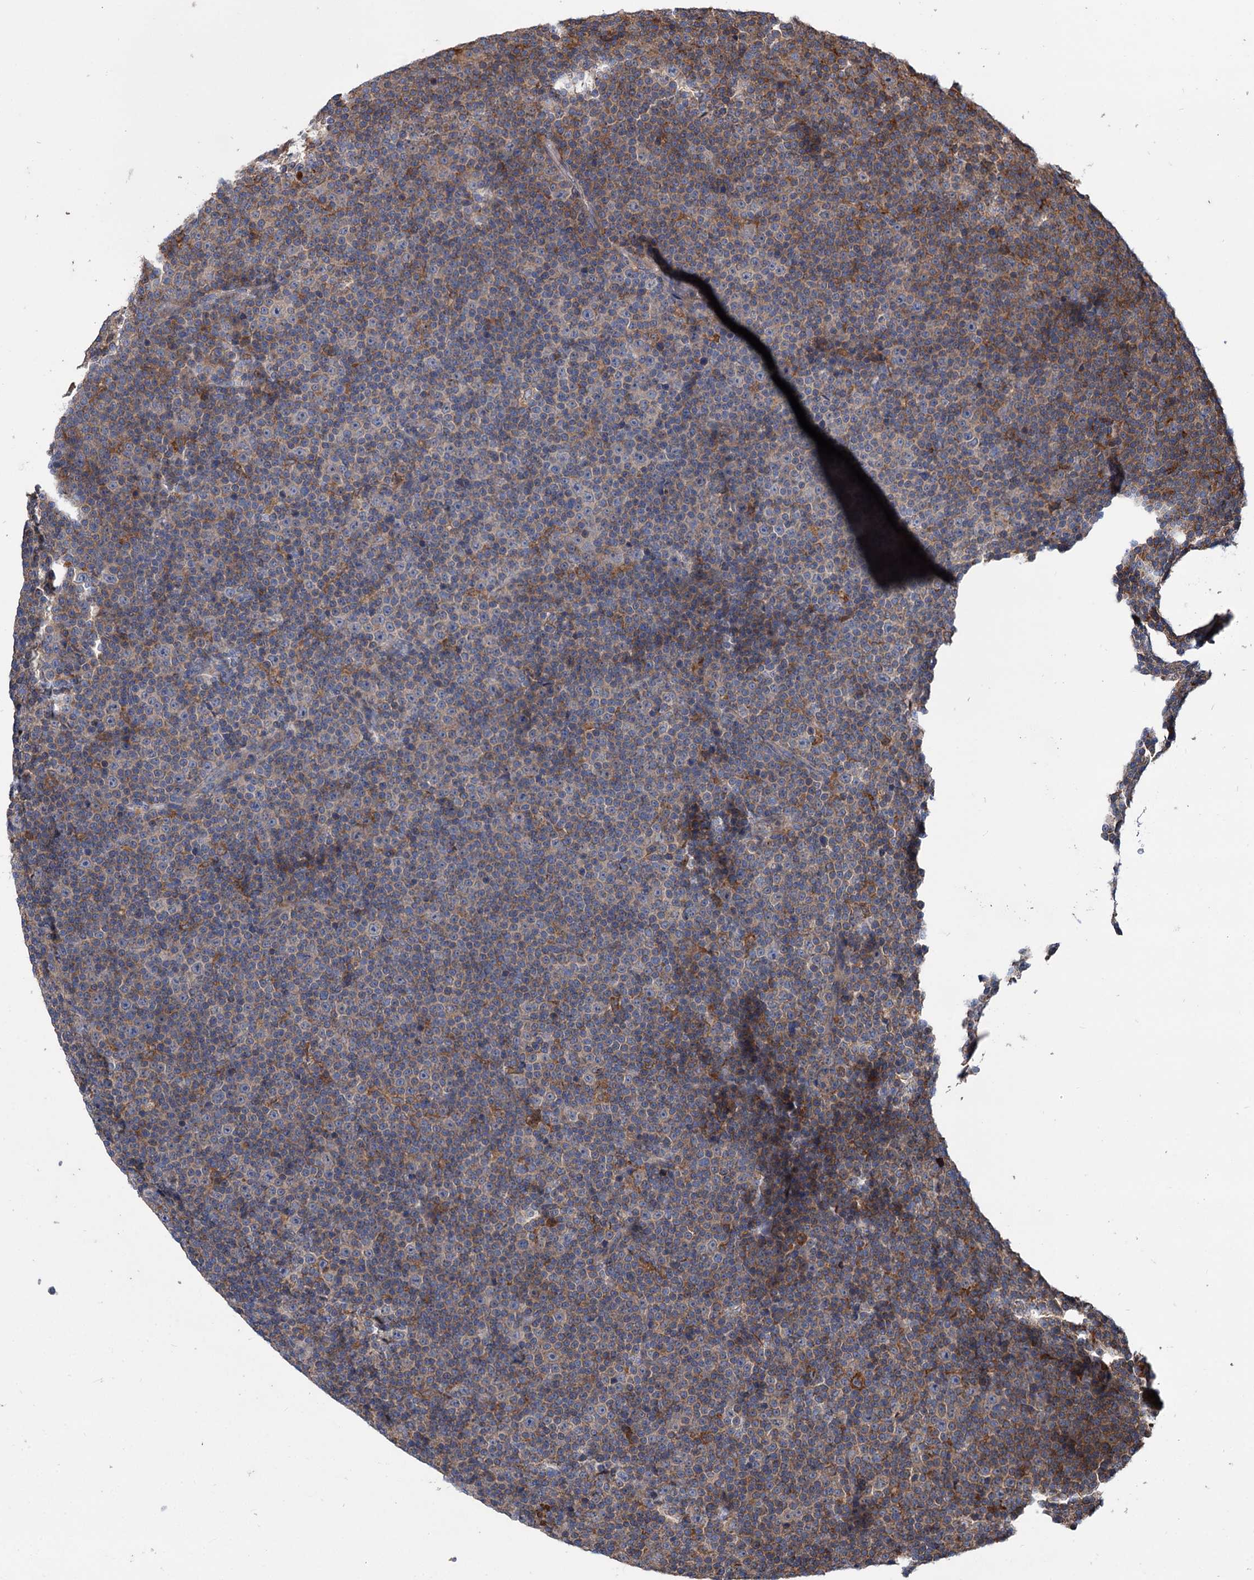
{"staining": {"intensity": "weak", "quantity": "<25%", "location": "cytoplasmic/membranous"}, "tissue": "lymphoma", "cell_type": "Tumor cells", "image_type": "cancer", "snomed": [{"axis": "morphology", "description": "Malignant lymphoma, non-Hodgkin's type, Low grade"}, {"axis": "topography", "description": "Lymph node"}], "caption": "This histopathology image is of malignant lymphoma, non-Hodgkin's type (low-grade) stained with immunohistochemistry to label a protein in brown with the nuclei are counter-stained blue. There is no expression in tumor cells.", "gene": "RNF111", "patient": {"sex": "female", "age": 67}}